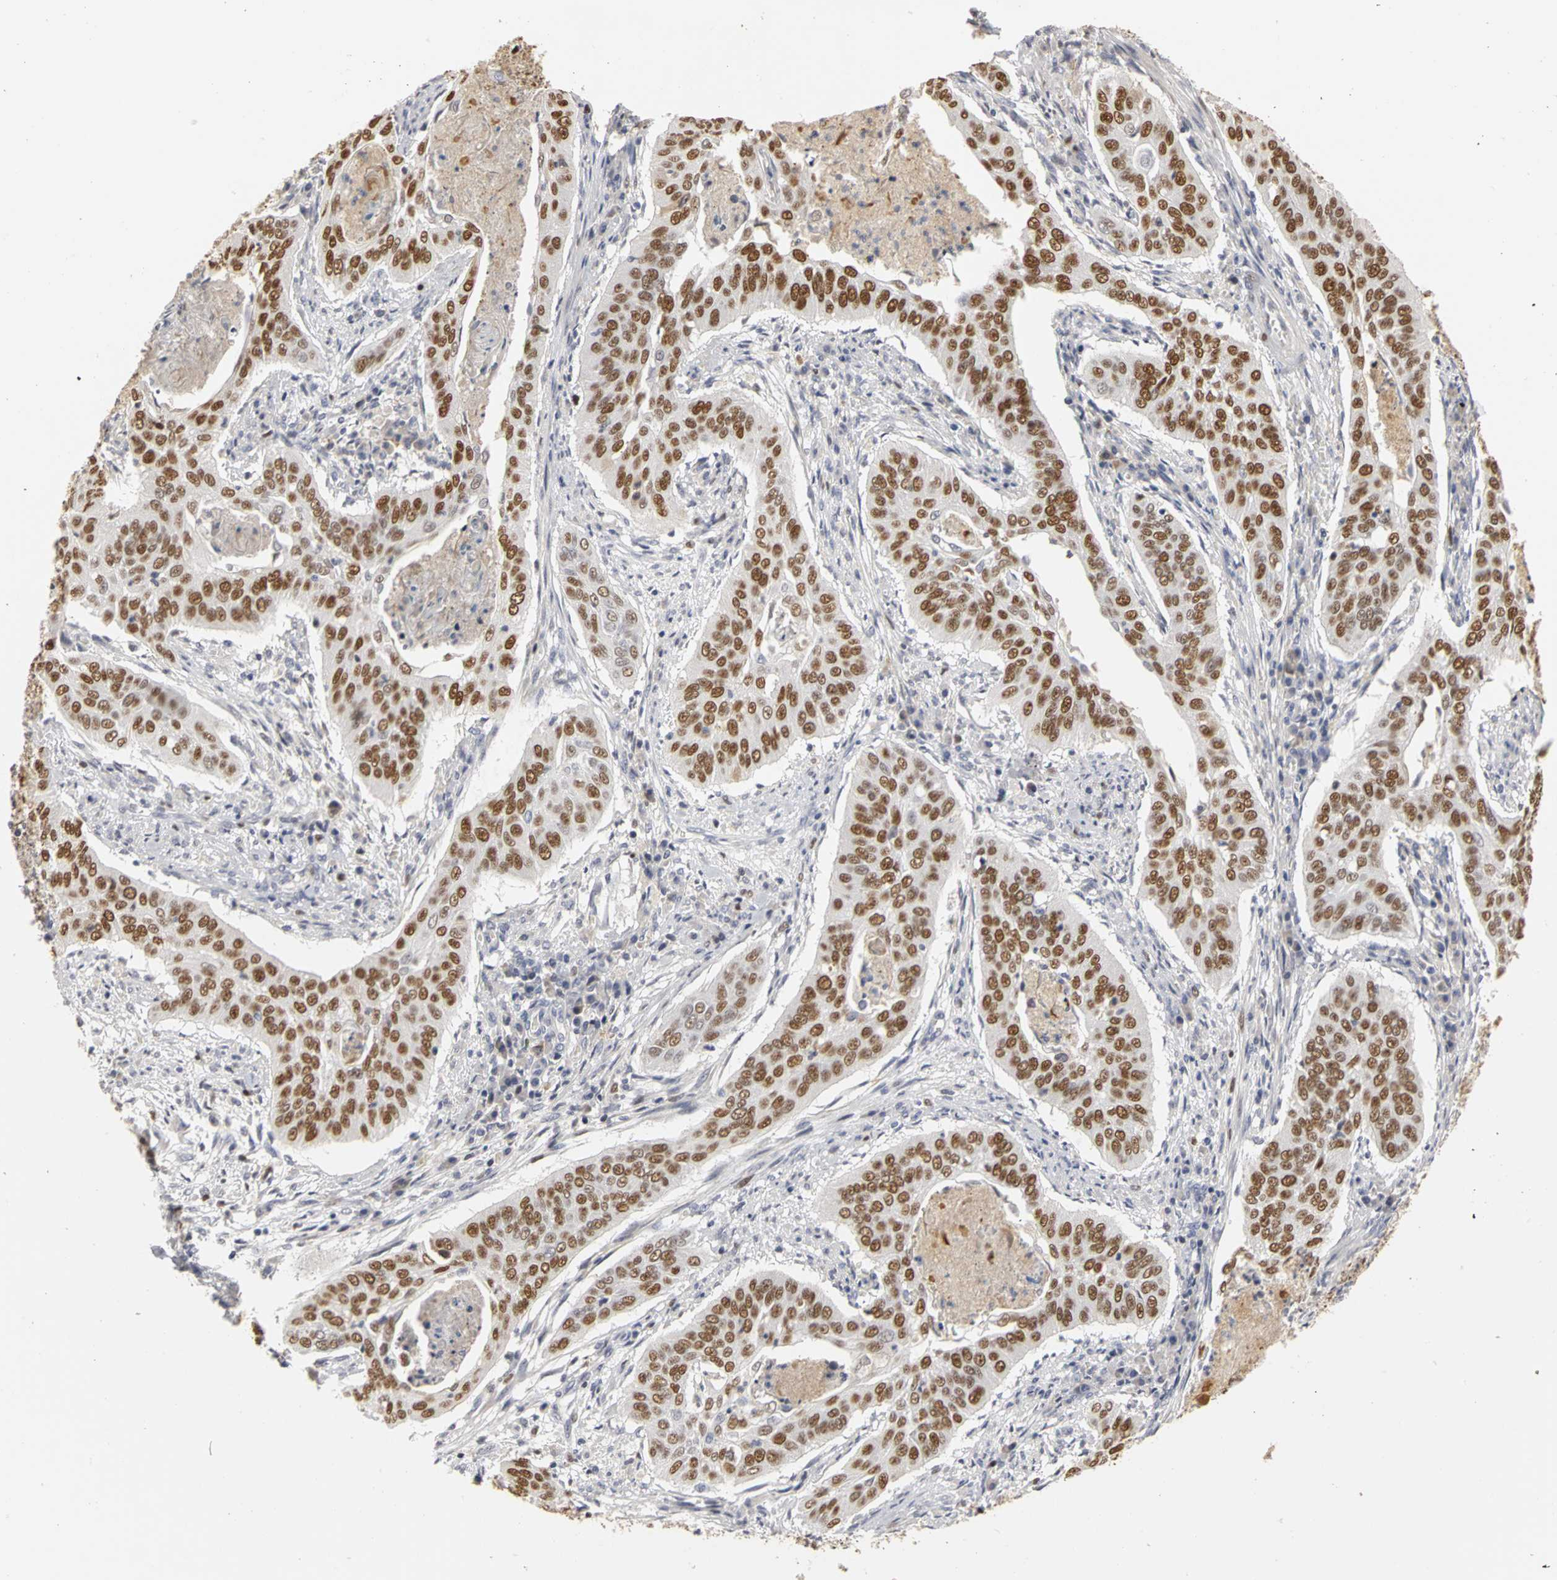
{"staining": {"intensity": "strong", "quantity": ">75%", "location": "nuclear"}, "tissue": "cervical cancer", "cell_type": "Tumor cells", "image_type": "cancer", "snomed": [{"axis": "morphology", "description": "Squamous cell carcinoma, NOS"}, {"axis": "topography", "description": "Cervix"}], "caption": "Protein expression analysis of human squamous cell carcinoma (cervical) reveals strong nuclear staining in approximately >75% of tumor cells.", "gene": "MCM6", "patient": {"sex": "female", "age": 39}}